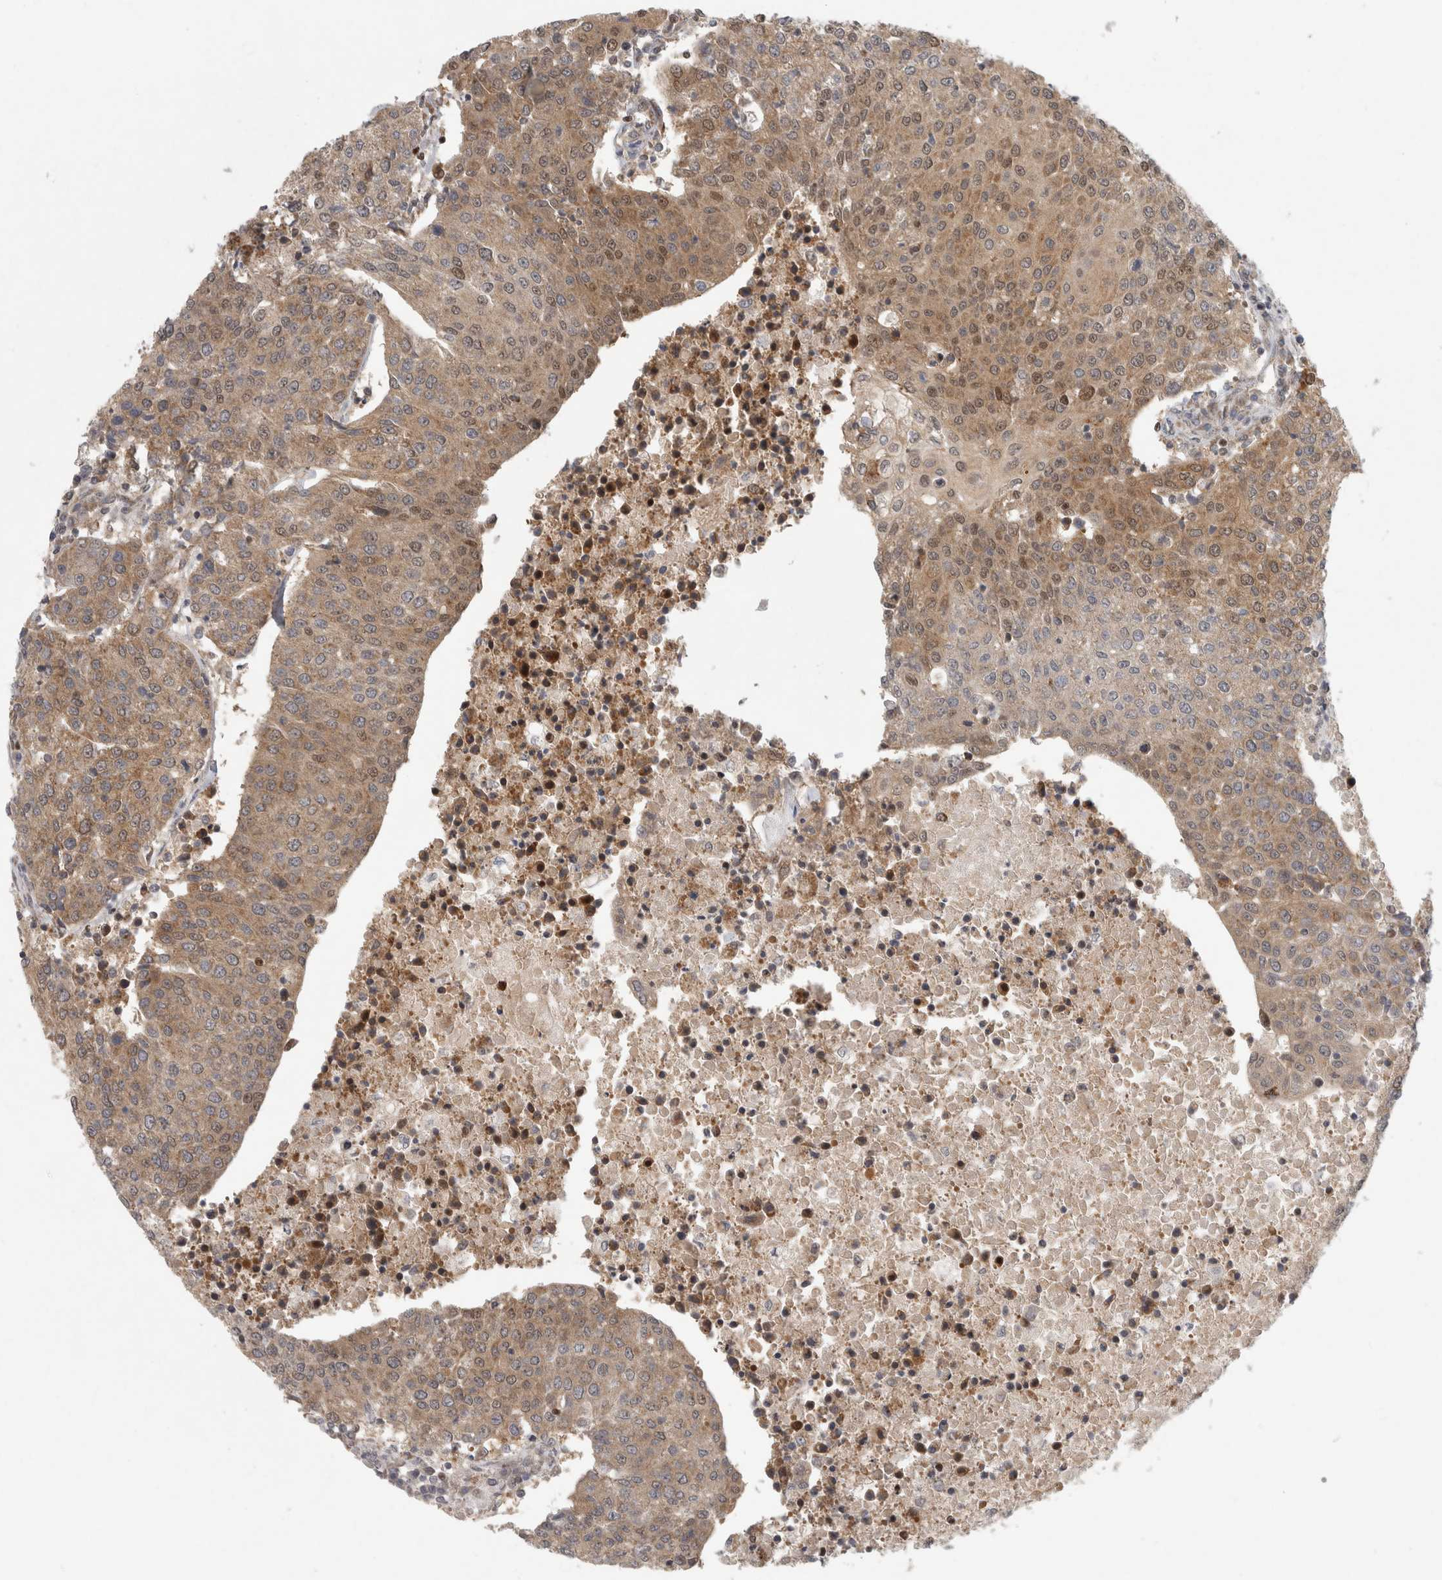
{"staining": {"intensity": "moderate", "quantity": ">75%", "location": "cytoplasmic/membranous"}, "tissue": "urothelial cancer", "cell_type": "Tumor cells", "image_type": "cancer", "snomed": [{"axis": "morphology", "description": "Urothelial carcinoma, High grade"}, {"axis": "topography", "description": "Urinary bladder"}], "caption": "Moderate cytoplasmic/membranous protein expression is seen in approximately >75% of tumor cells in urothelial cancer.", "gene": "KDM8", "patient": {"sex": "female", "age": 85}}